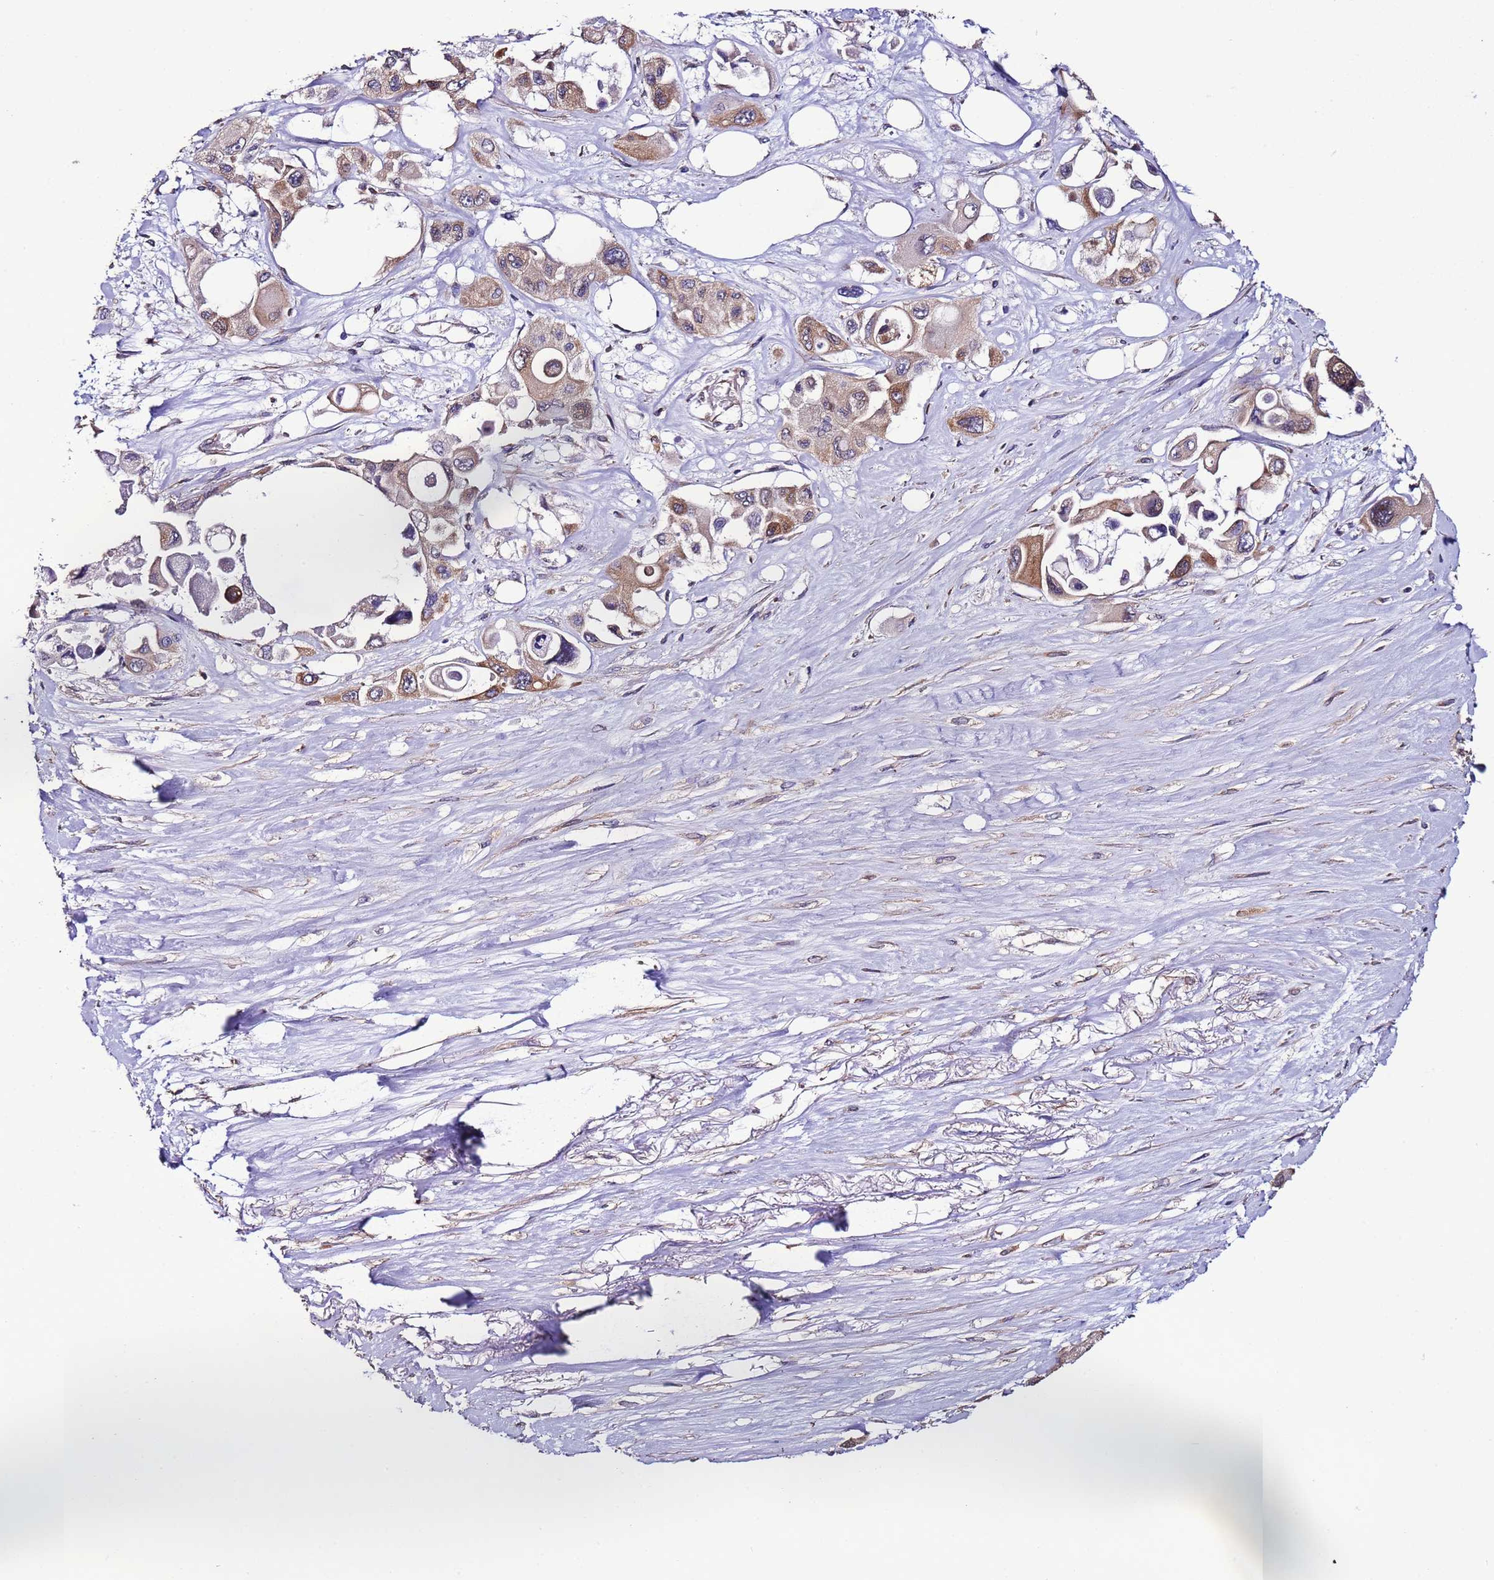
{"staining": {"intensity": "moderate", "quantity": ">75%", "location": "cytoplasmic/membranous"}, "tissue": "pancreatic cancer", "cell_type": "Tumor cells", "image_type": "cancer", "snomed": [{"axis": "morphology", "description": "Adenocarcinoma, NOS"}, {"axis": "topography", "description": "Pancreas"}], "caption": "Immunohistochemical staining of human pancreatic cancer demonstrates medium levels of moderate cytoplasmic/membranous protein positivity in about >75% of tumor cells. (DAB IHC, brown staining for protein, blue staining for nuclei).", "gene": "SLC41A3", "patient": {"sex": "male", "age": 92}}